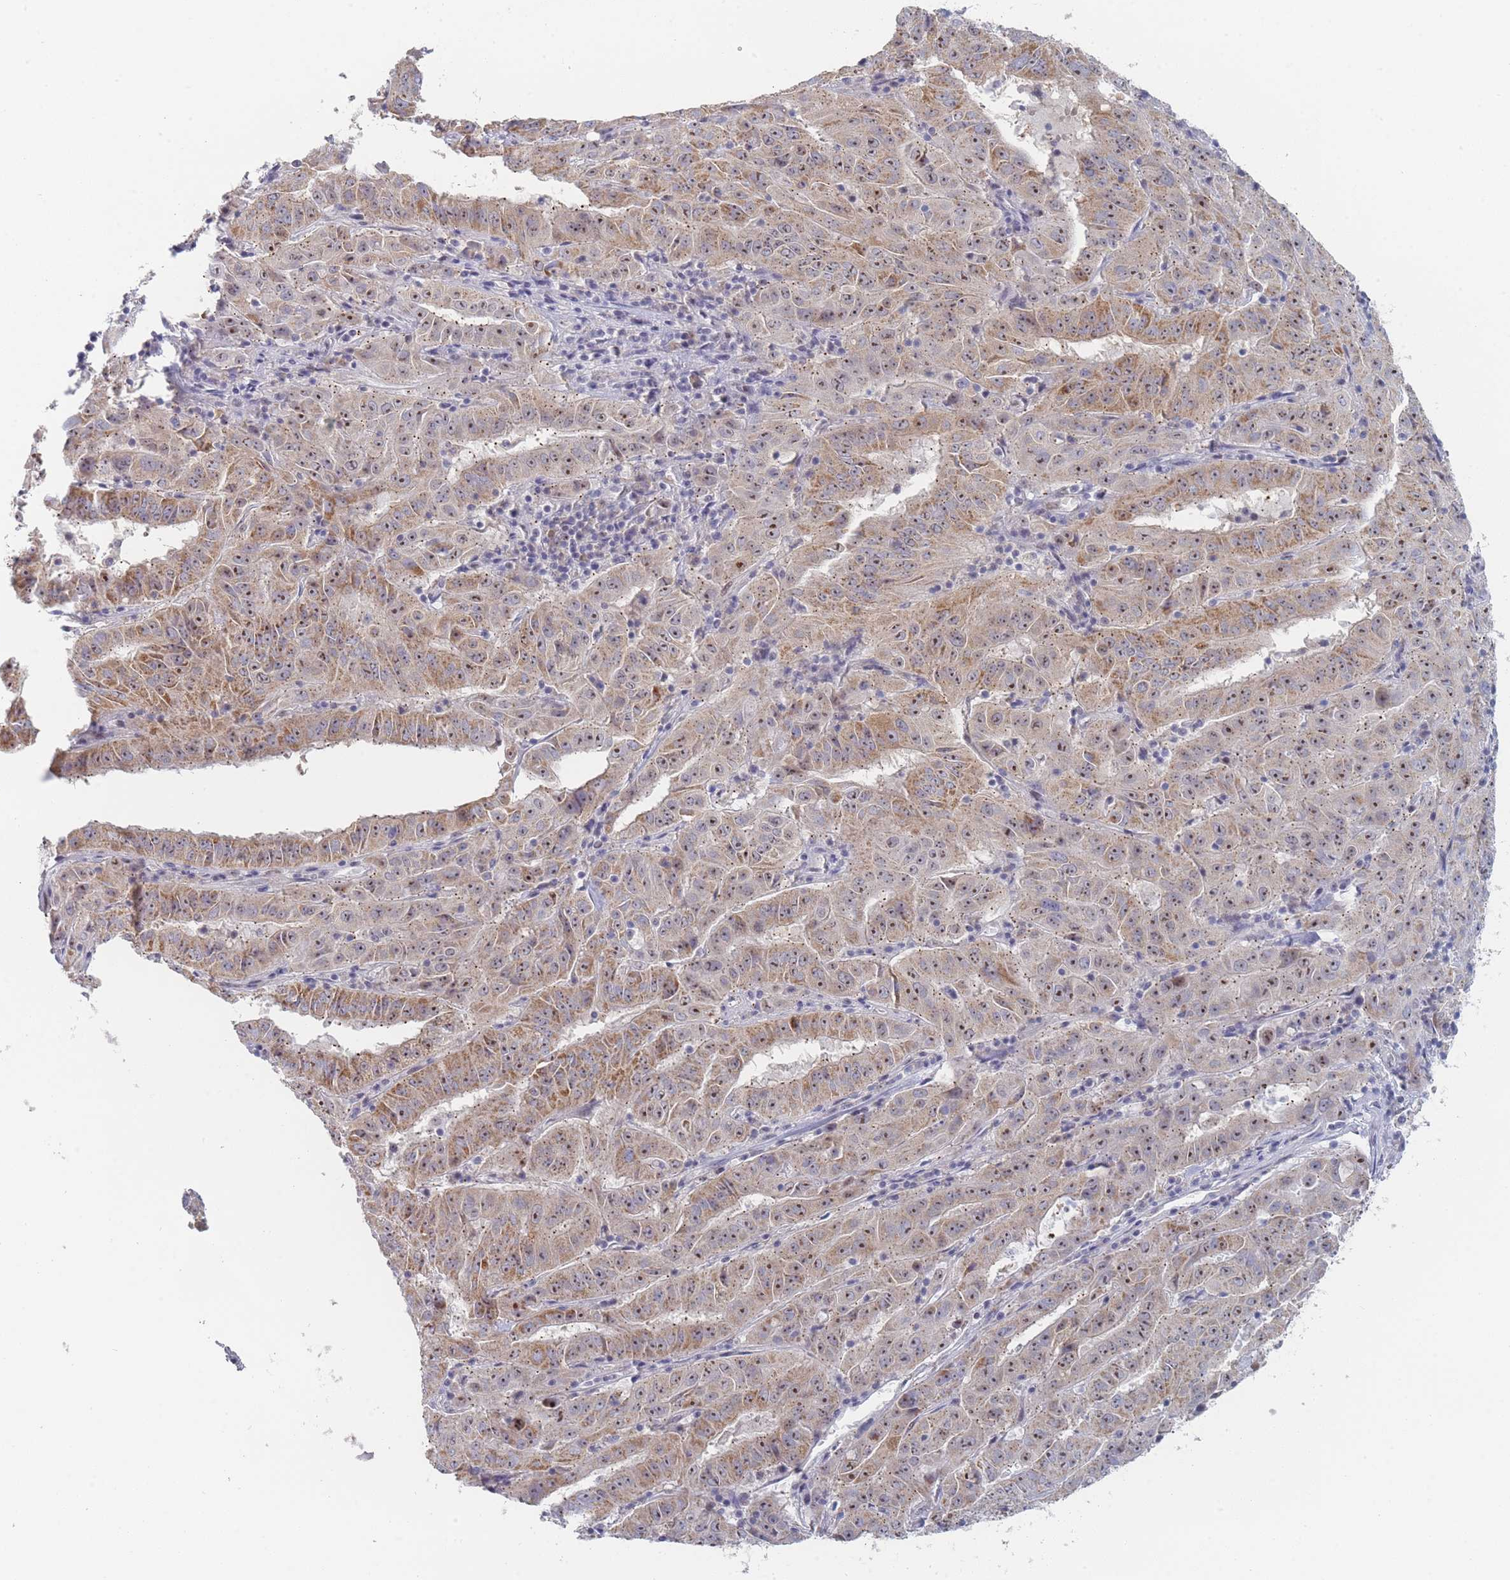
{"staining": {"intensity": "moderate", "quantity": ">75%", "location": "cytoplasmic/membranous,nuclear"}, "tissue": "pancreatic cancer", "cell_type": "Tumor cells", "image_type": "cancer", "snomed": [{"axis": "morphology", "description": "Adenocarcinoma, NOS"}, {"axis": "topography", "description": "Pancreas"}], "caption": "Immunohistochemistry micrograph of neoplastic tissue: human pancreatic adenocarcinoma stained using immunohistochemistry (IHC) shows medium levels of moderate protein expression localized specifically in the cytoplasmic/membranous and nuclear of tumor cells, appearing as a cytoplasmic/membranous and nuclear brown color.", "gene": "RNF8", "patient": {"sex": "male", "age": 63}}